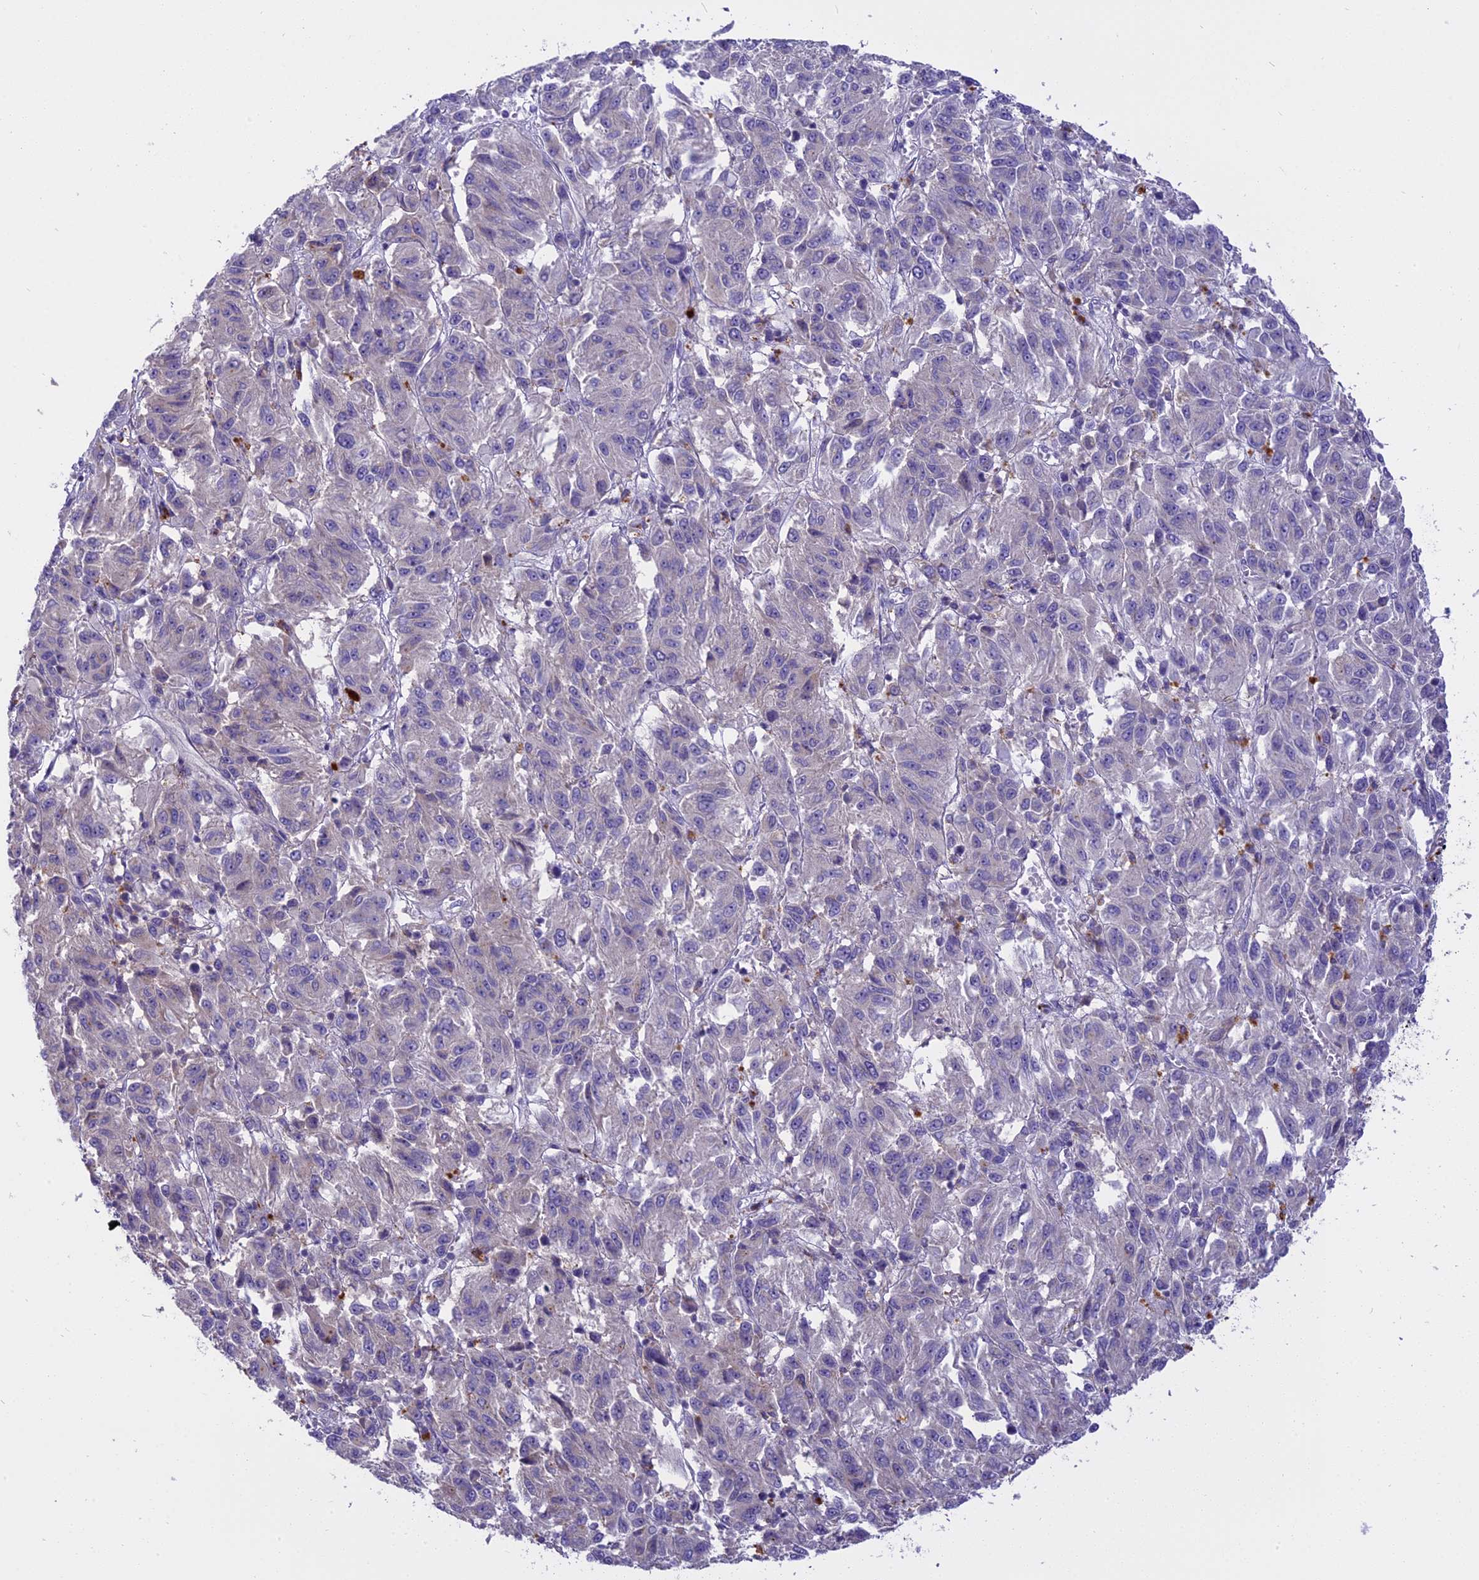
{"staining": {"intensity": "negative", "quantity": "none", "location": "none"}, "tissue": "melanoma", "cell_type": "Tumor cells", "image_type": "cancer", "snomed": [{"axis": "morphology", "description": "Malignant melanoma, Metastatic site"}, {"axis": "topography", "description": "Lung"}], "caption": "An image of human malignant melanoma (metastatic site) is negative for staining in tumor cells. (Brightfield microscopy of DAB (3,3'-diaminobenzidine) immunohistochemistry (IHC) at high magnification).", "gene": "LYPD6", "patient": {"sex": "male", "age": 64}}